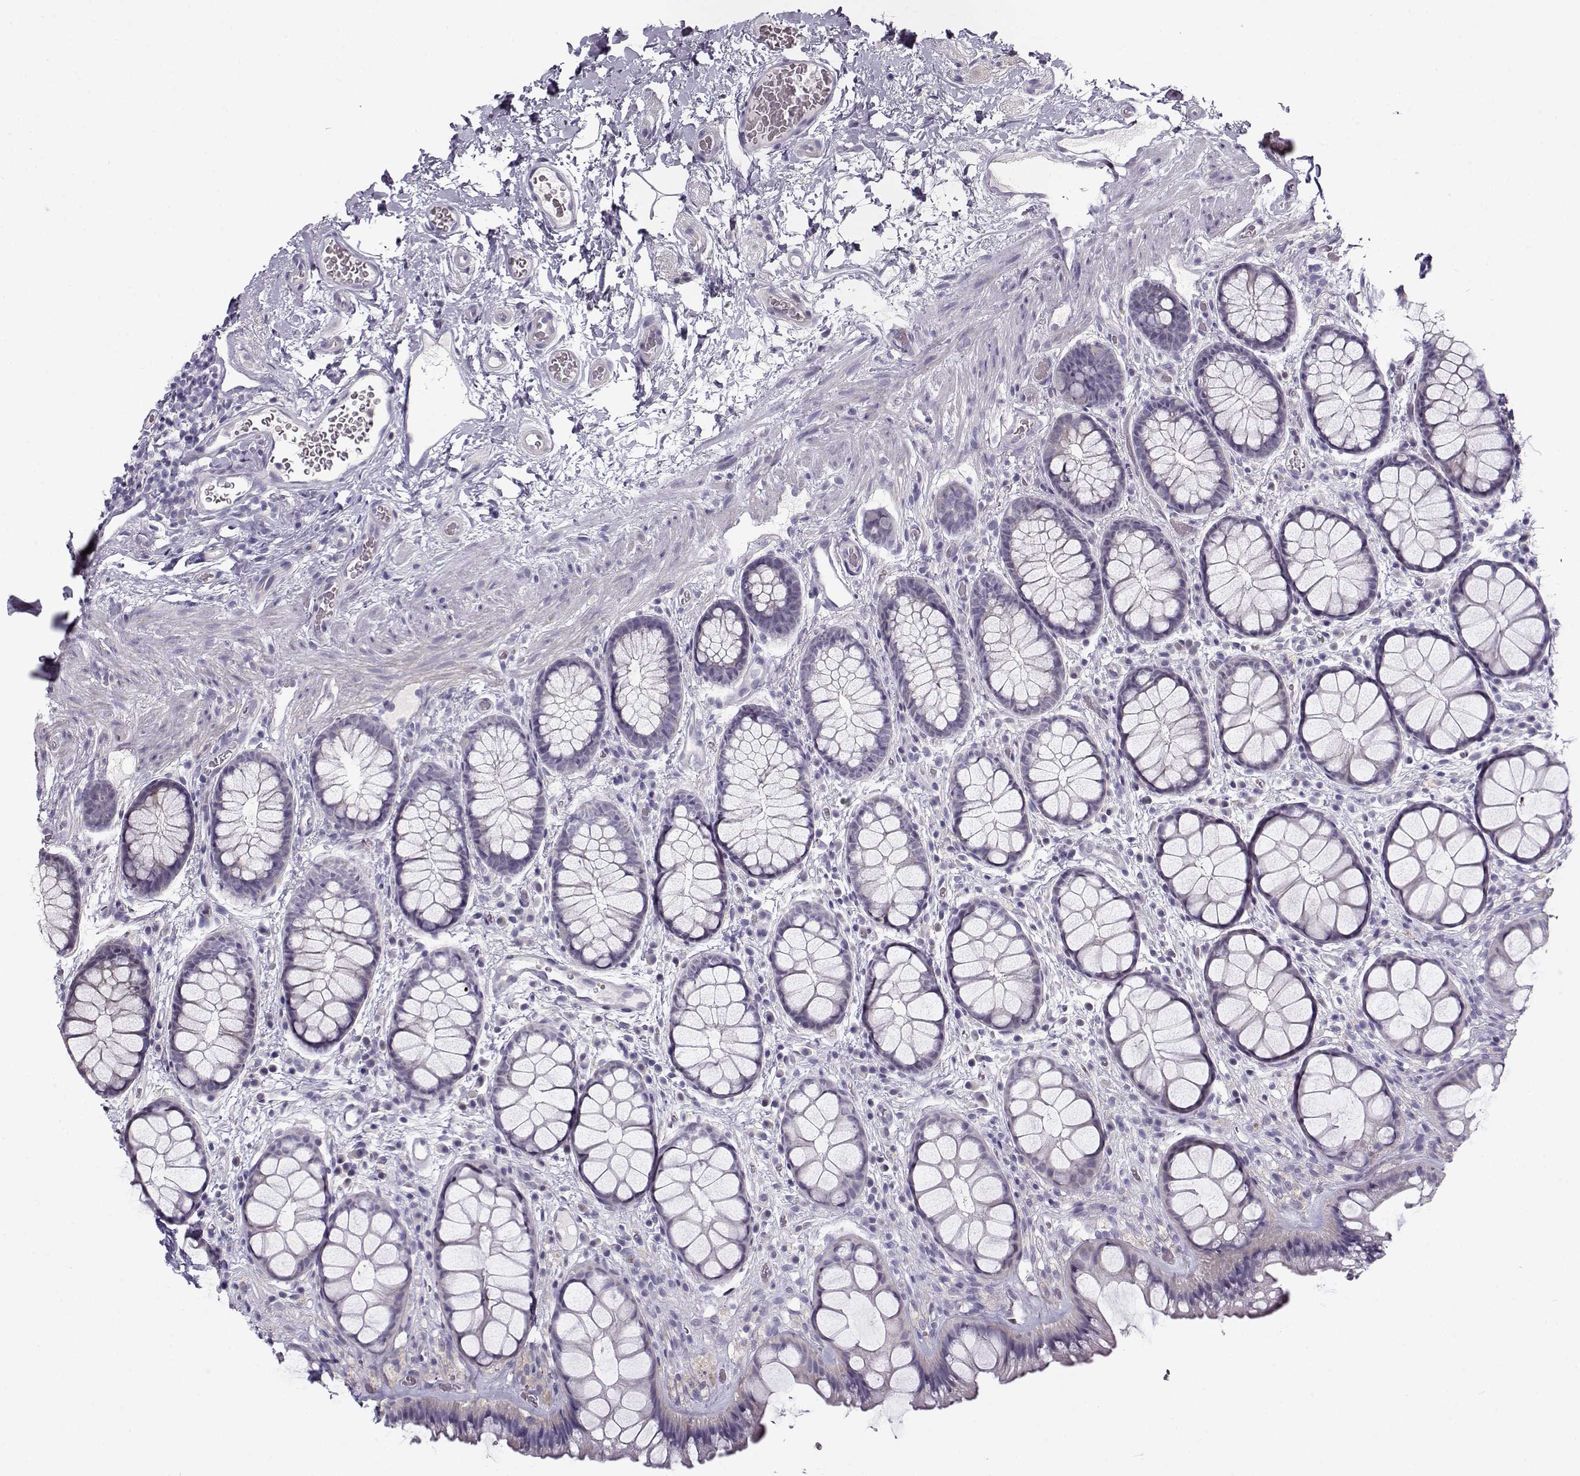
{"staining": {"intensity": "negative", "quantity": "none", "location": "none"}, "tissue": "rectum", "cell_type": "Glandular cells", "image_type": "normal", "snomed": [{"axis": "morphology", "description": "Normal tissue, NOS"}, {"axis": "topography", "description": "Rectum"}], "caption": "Normal rectum was stained to show a protein in brown. There is no significant staining in glandular cells.", "gene": "UCP3", "patient": {"sex": "female", "age": 62}}